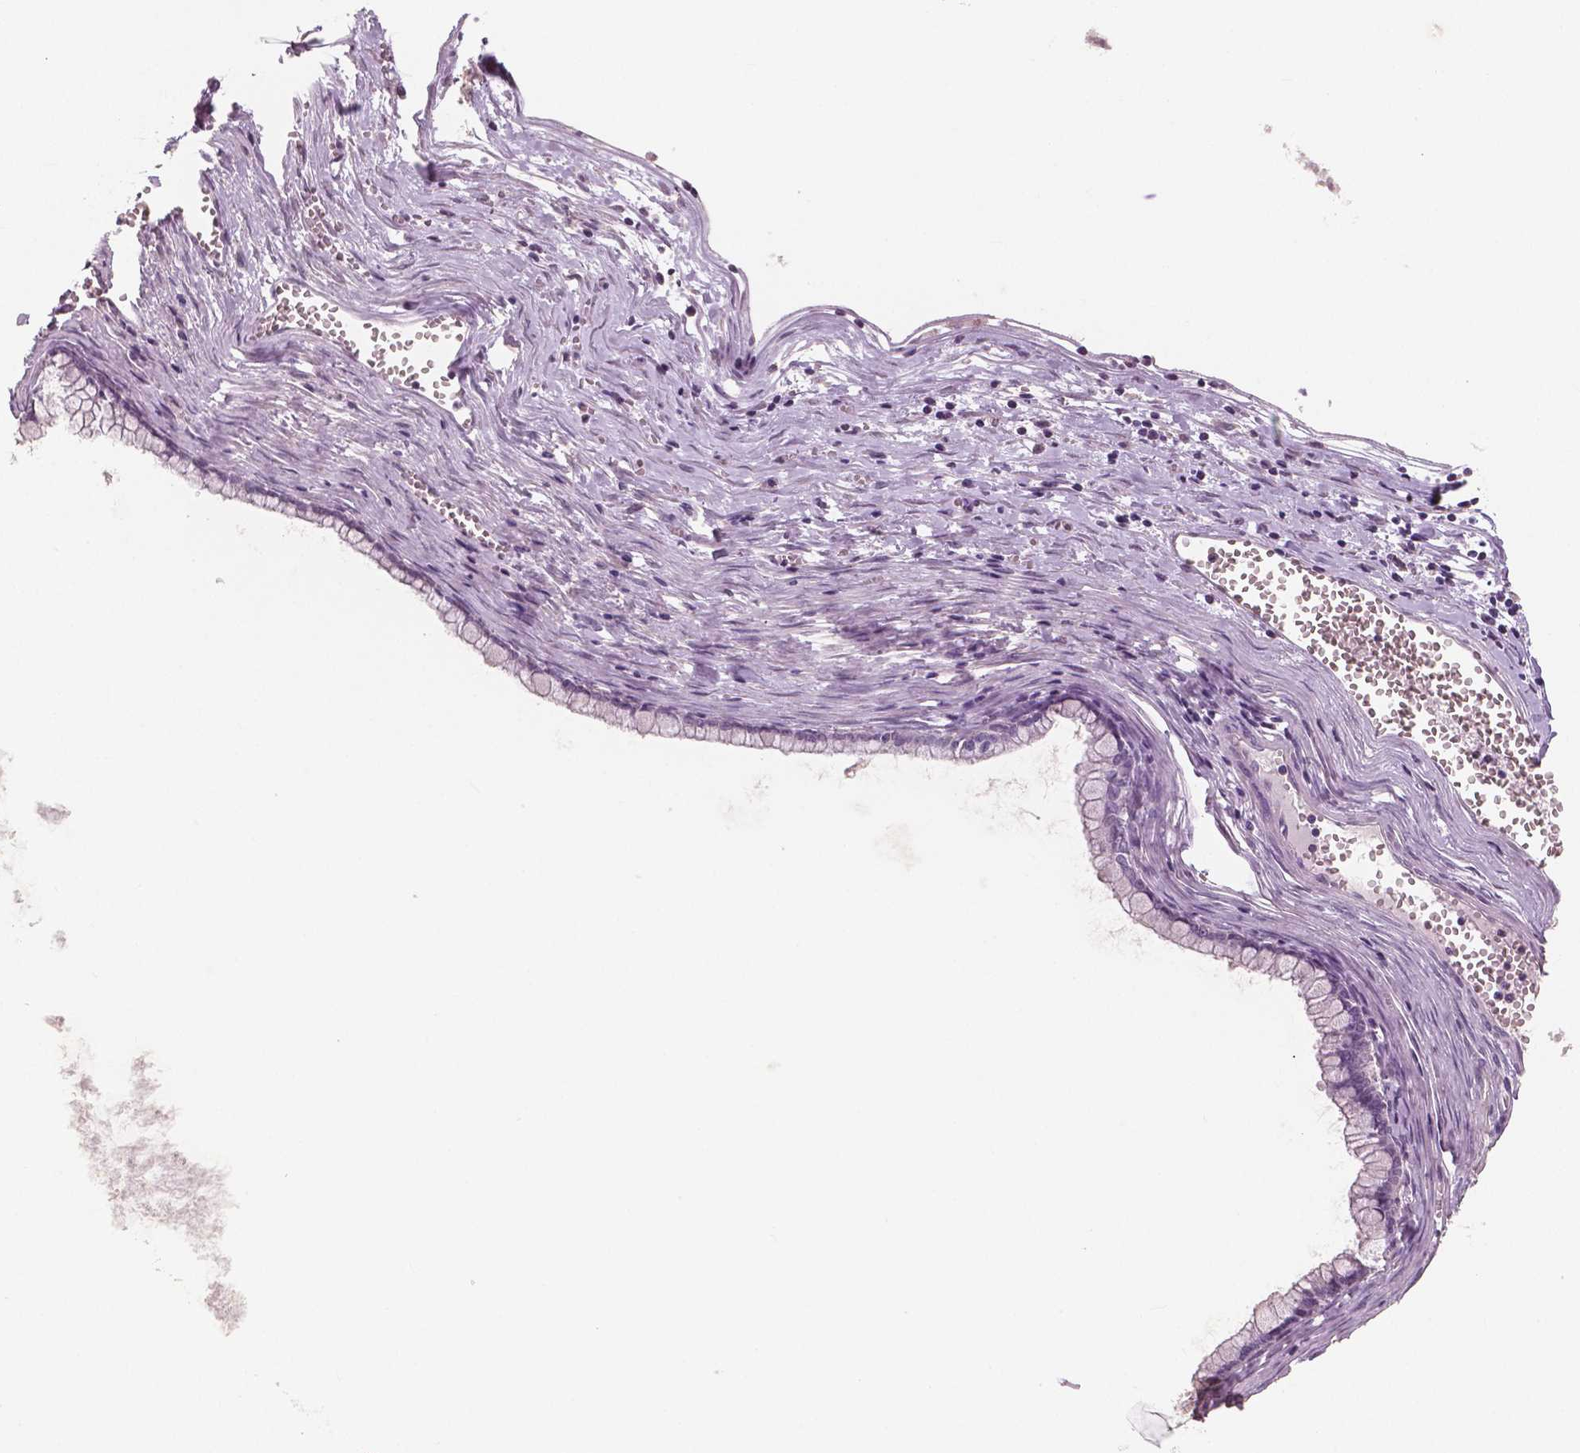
{"staining": {"intensity": "negative", "quantity": "none", "location": "none"}, "tissue": "ovarian cancer", "cell_type": "Tumor cells", "image_type": "cancer", "snomed": [{"axis": "morphology", "description": "Cystadenocarcinoma, mucinous, NOS"}, {"axis": "topography", "description": "Ovary"}], "caption": "Tumor cells are negative for protein expression in human mucinous cystadenocarcinoma (ovarian). (DAB (3,3'-diaminobenzidine) immunohistochemistry, high magnification).", "gene": "NECAB1", "patient": {"sex": "female", "age": 67}}